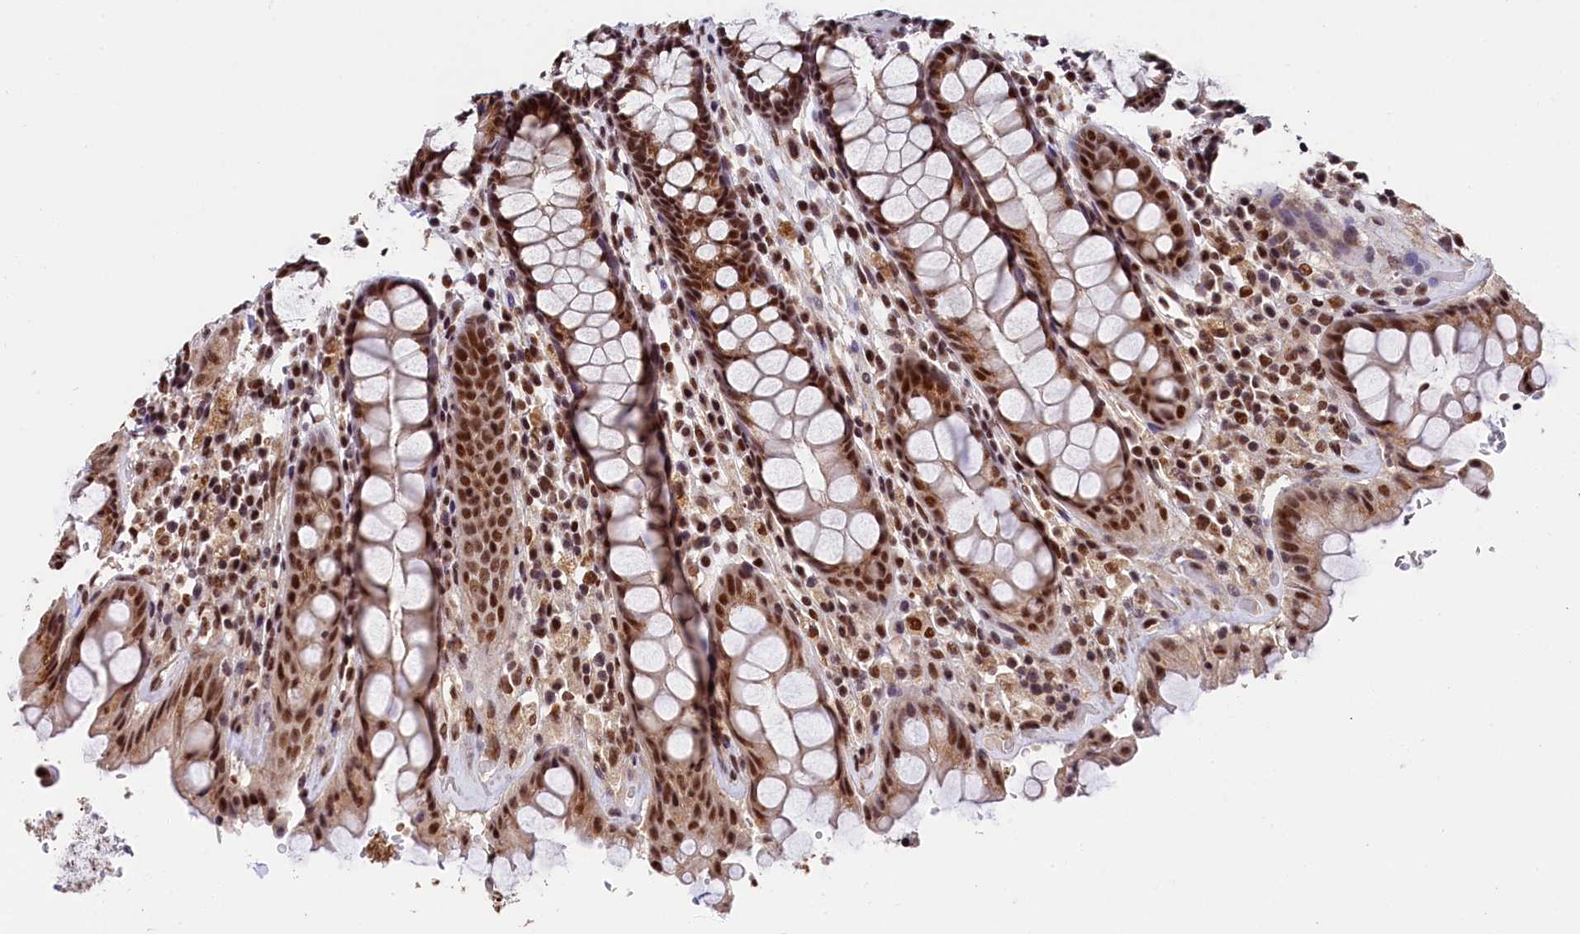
{"staining": {"intensity": "strong", "quantity": ">75%", "location": "nuclear"}, "tissue": "rectum", "cell_type": "Glandular cells", "image_type": "normal", "snomed": [{"axis": "morphology", "description": "Normal tissue, NOS"}, {"axis": "topography", "description": "Rectum"}], "caption": "An IHC photomicrograph of unremarkable tissue is shown. Protein staining in brown labels strong nuclear positivity in rectum within glandular cells.", "gene": "ADIG", "patient": {"sex": "male", "age": 64}}